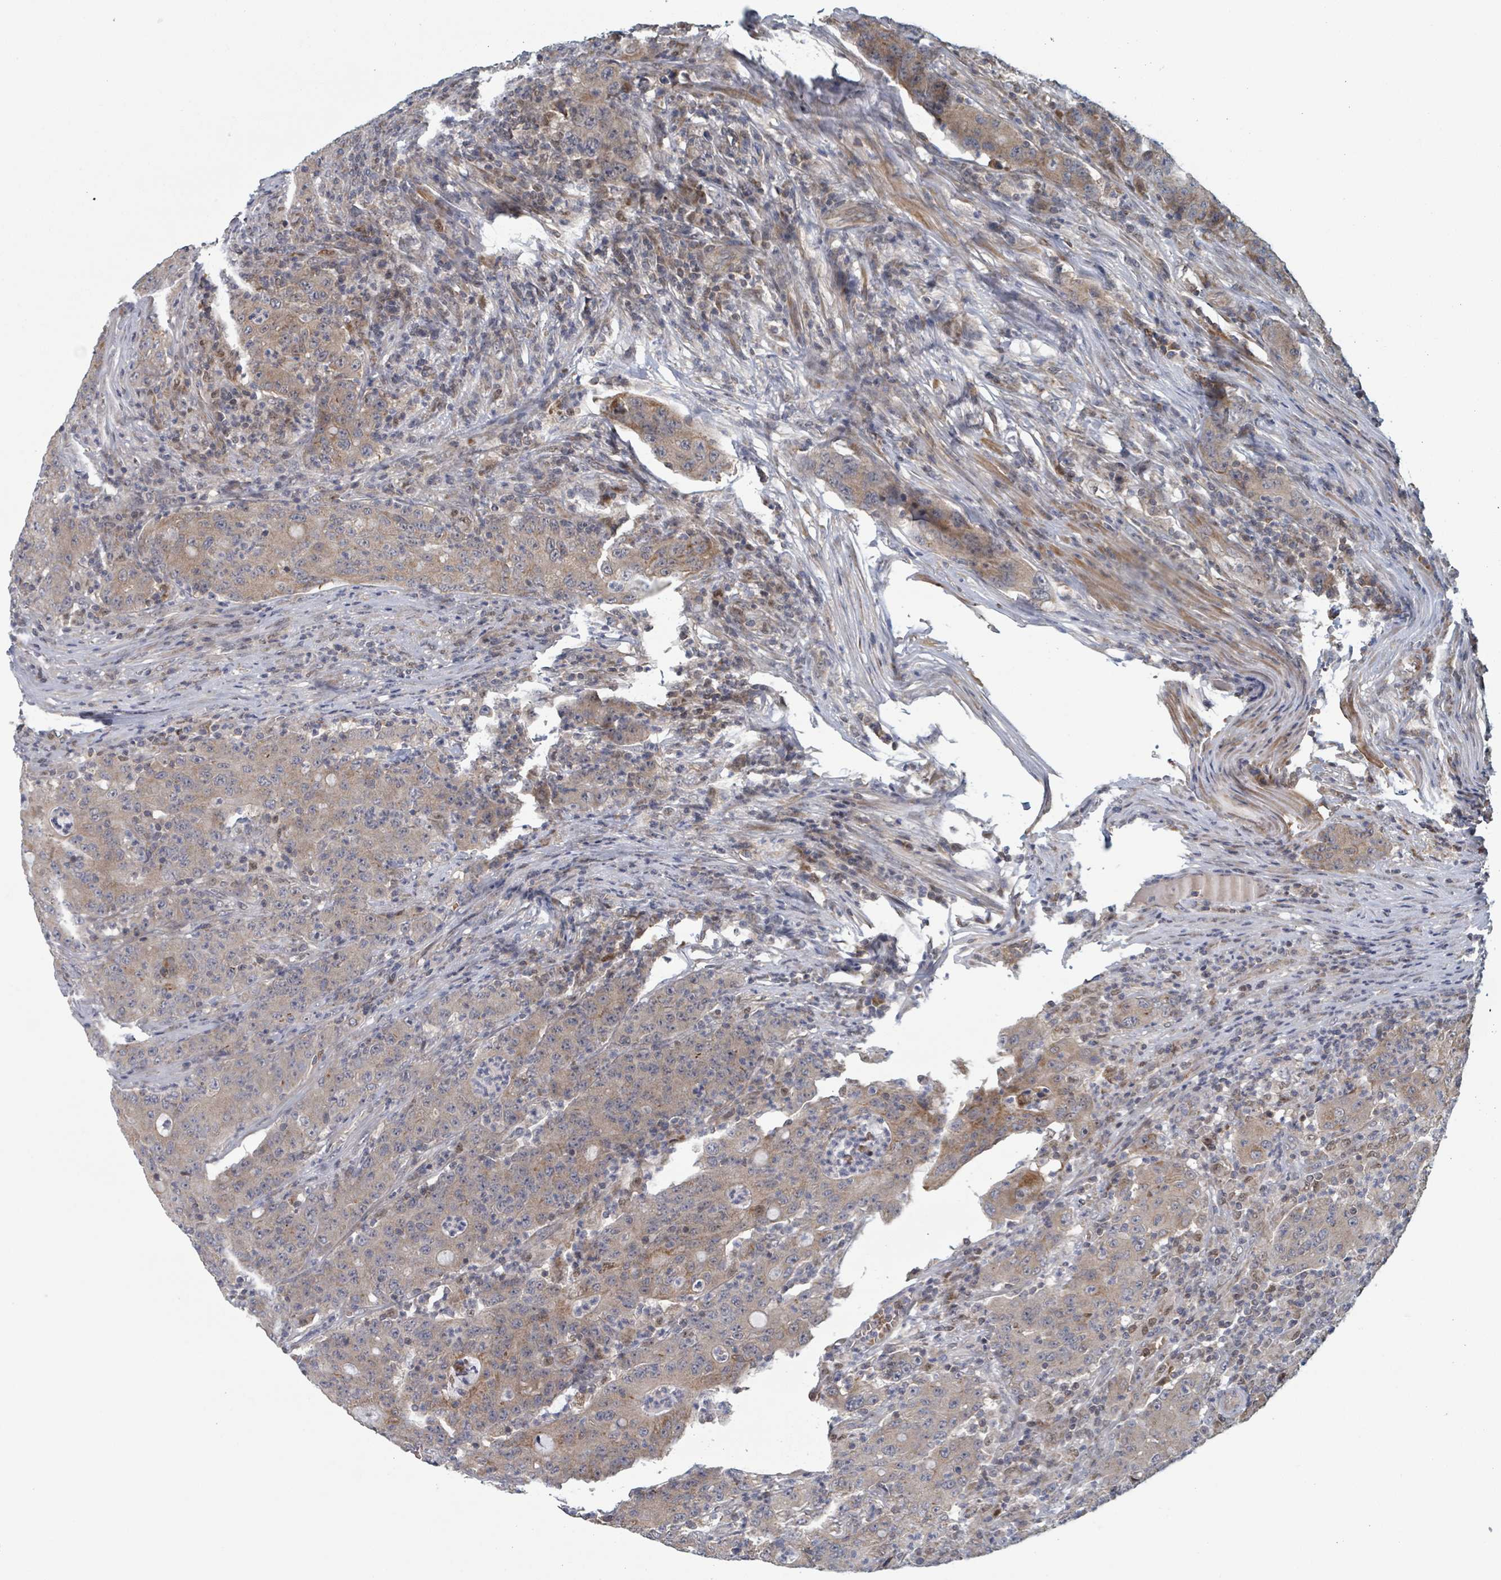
{"staining": {"intensity": "moderate", "quantity": "25%-75%", "location": "cytoplasmic/membranous"}, "tissue": "colorectal cancer", "cell_type": "Tumor cells", "image_type": "cancer", "snomed": [{"axis": "morphology", "description": "Adenocarcinoma, NOS"}, {"axis": "topography", "description": "Colon"}], "caption": "Colorectal adenocarcinoma stained with immunohistochemistry shows moderate cytoplasmic/membranous expression in about 25%-75% of tumor cells.", "gene": "HIVEP1", "patient": {"sex": "male", "age": 83}}